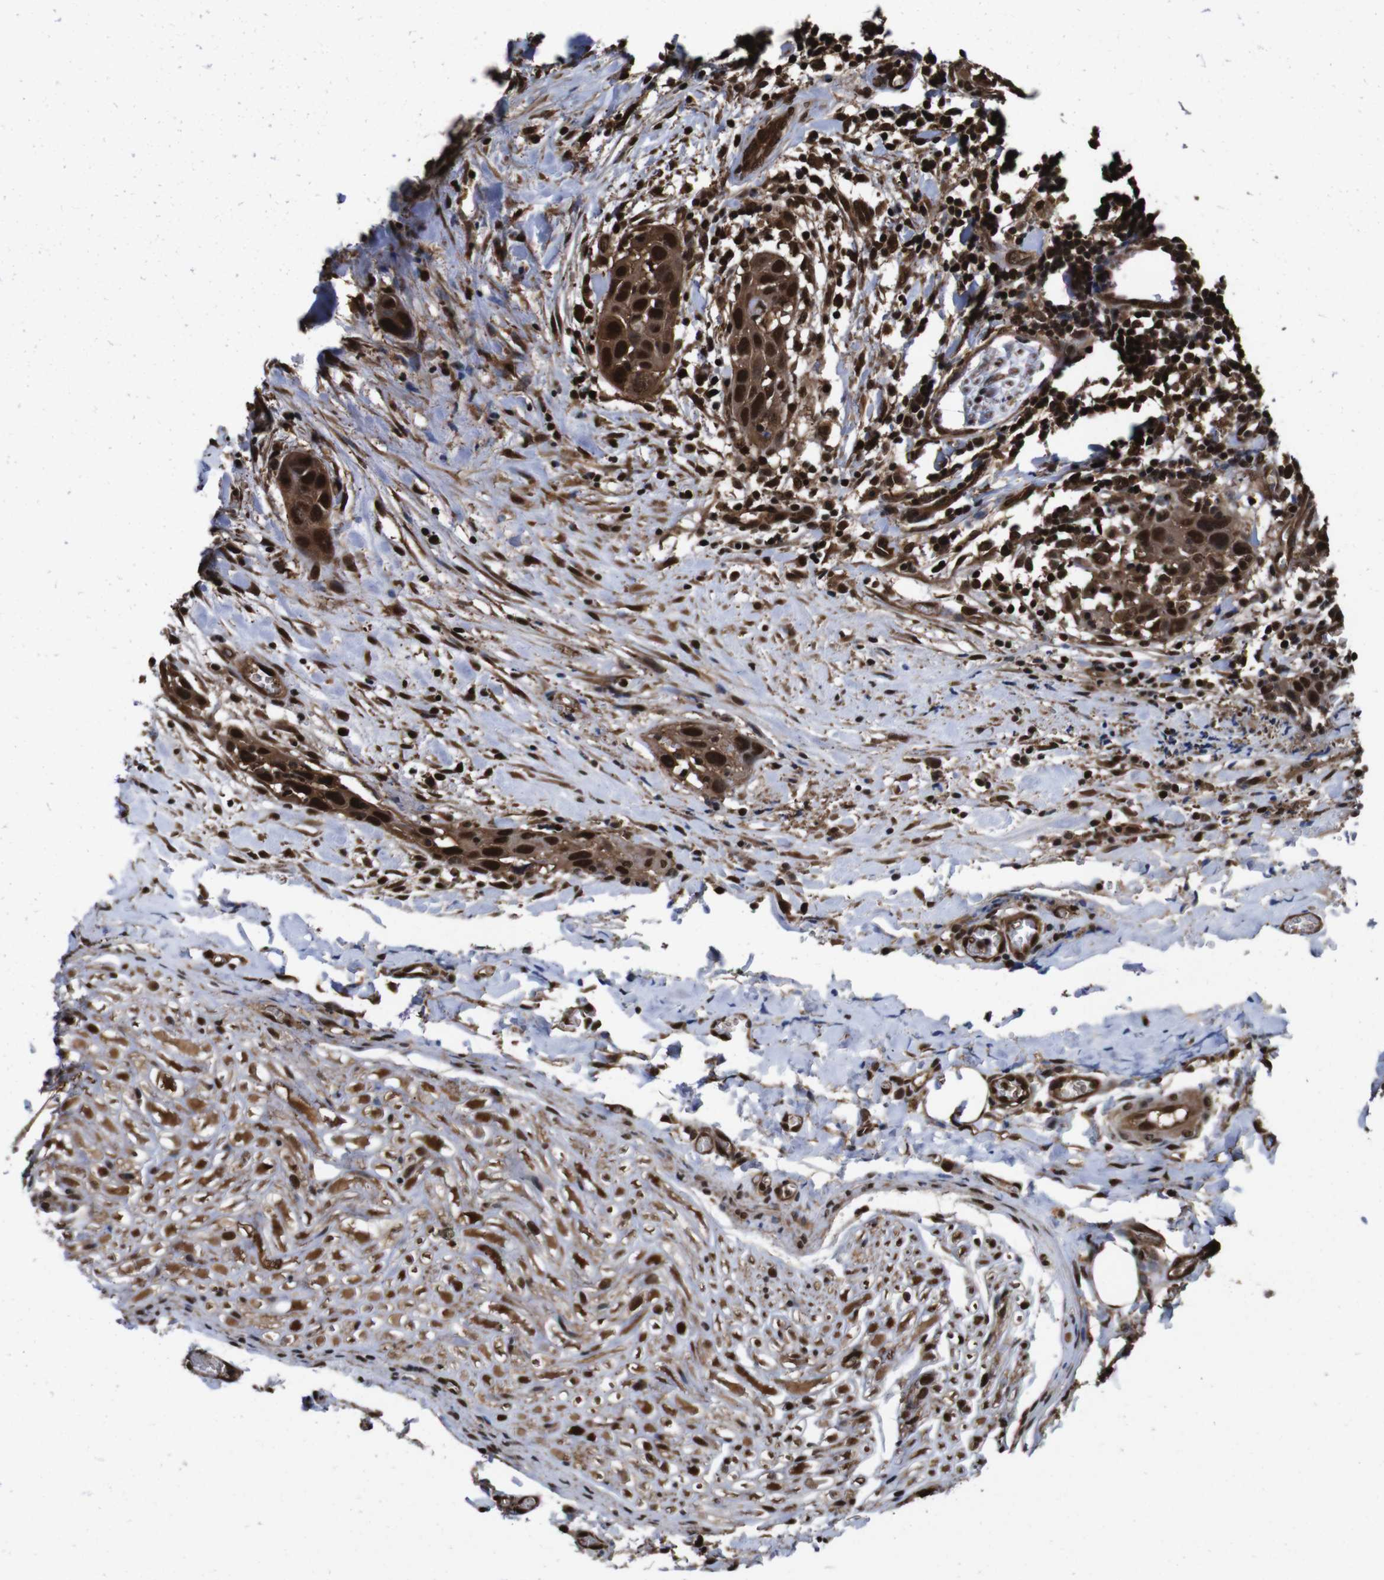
{"staining": {"intensity": "strong", "quantity": ">75%", "location": "cytoplasmic/membranous,nuclear"}, "tissue": "head and neck cancer", "cell_type": "Tumor cells", "image_type": "cancer", "snomed": [{"axis": "morphology", "description": "Normal tissue, NOS"}, {"axis": "morphology", "description": "Squamous cell carcinoma, NOS"}, {"axis": "topography", "description": "Oral tissue"}, {"axis": "topography", "description": "Head-Neck"}], "caption": "This is a micrograph of immunohistochemistry (IHC) staining of head and neck cancer, which shows strong staining in the cytoplasmic/membranous and nuclear of tumor cells.", "gene": "VCP", "patient": {"sex": "female", "age": 50}}